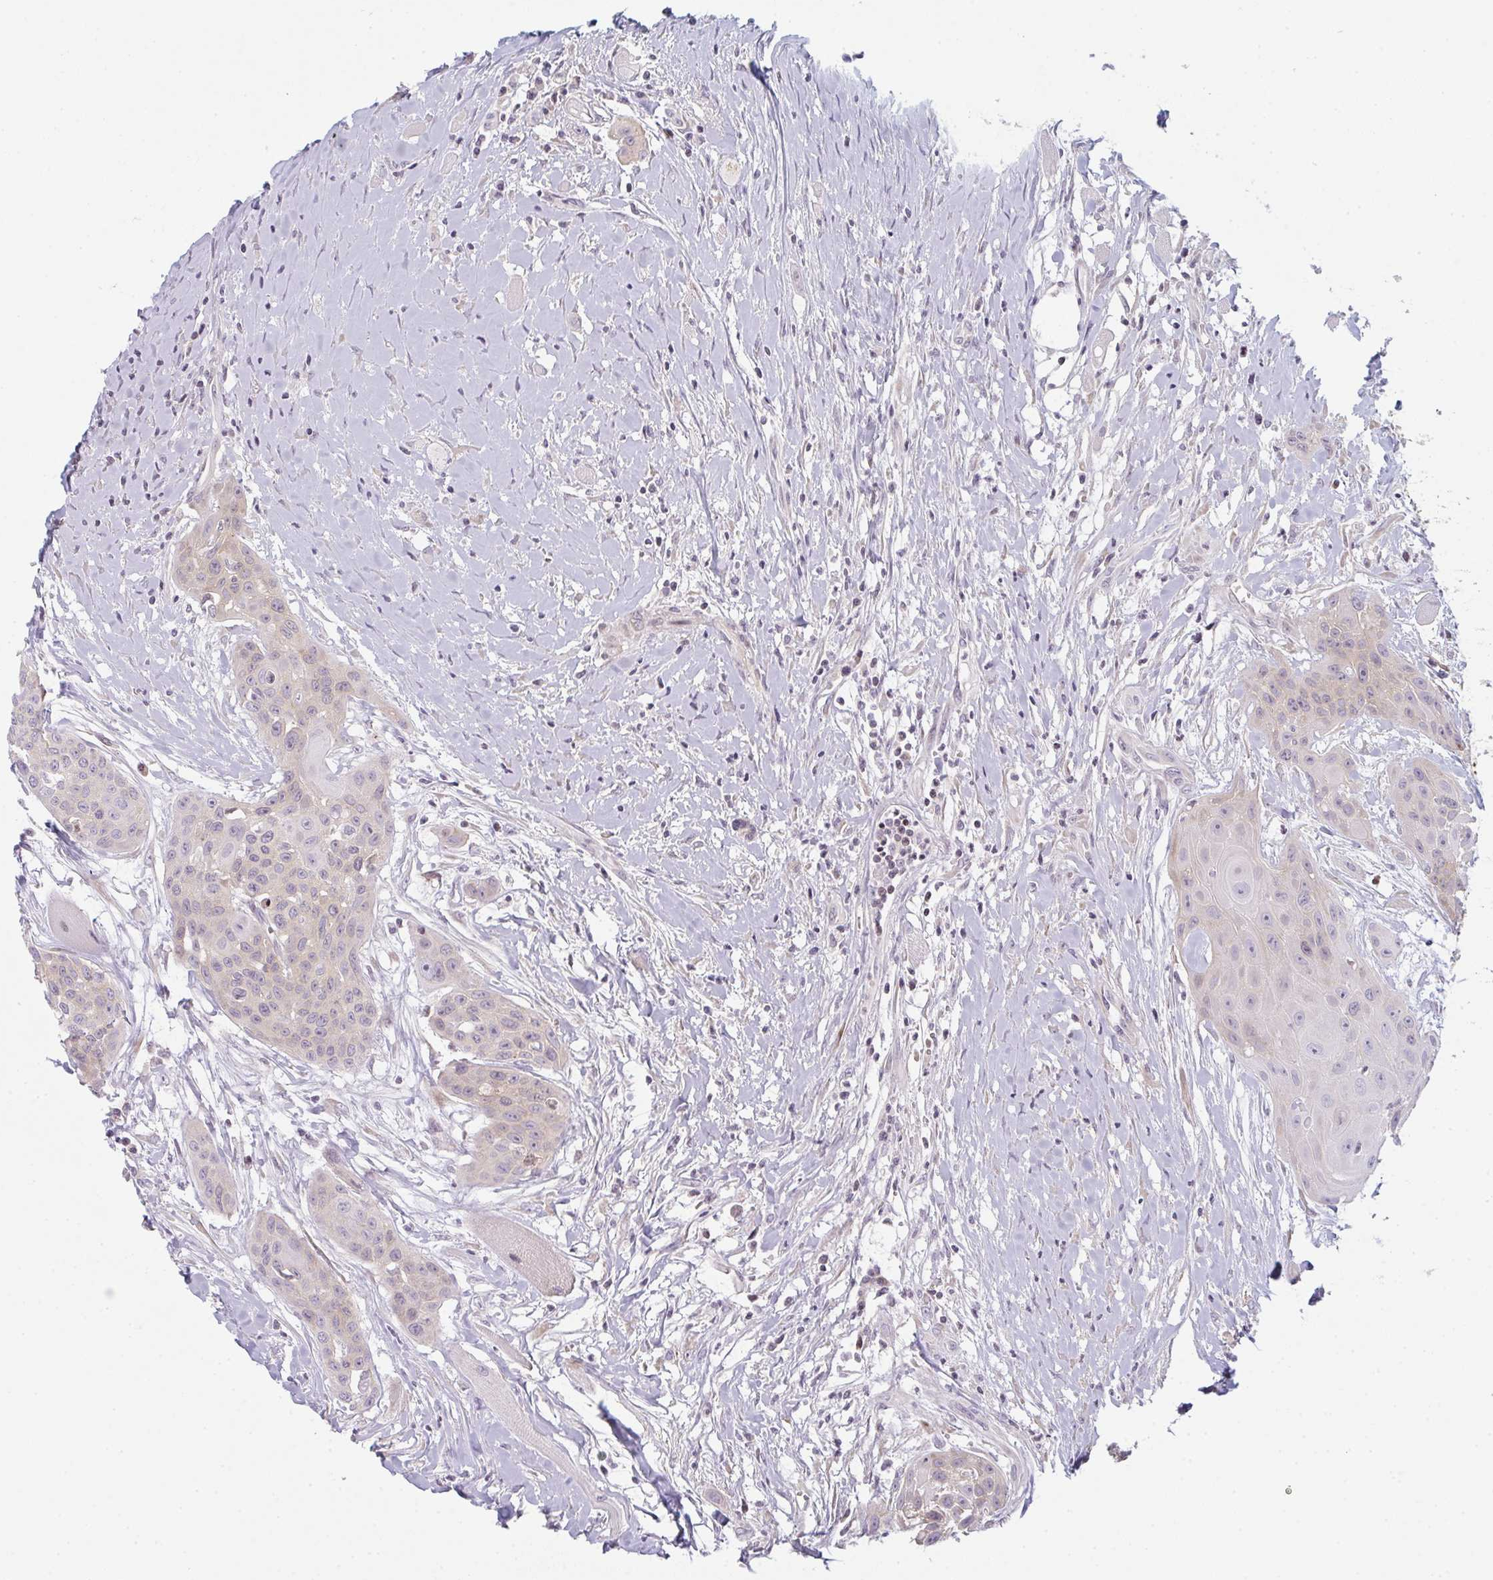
{"staining": {"intensity": "weak", "quantity": "<25%", "location": "cytoplasmic/membranous,nuclear"}, "tissue": "head and neck cancer", "cell_type": "Tumor cells", "image_type": "cancer", "snomed": [{"axis": "morphology", "description": "Squamous cell carcinoma, NOS"}, {"axis": "topography", "description": "Head-Neck"}], "caption": "Immunohistochemistry image of neoplastic tissue: human head and neck cancer (squamous cell carcinoma) stained with DAB (3,3'-diaminobenzidine) shows no significant protein positivity in tumor cells. (DAB immunohistochemistry (IHC), high magnification).", "gene": "TMEM237", "patient": {"sex": "female", "age": 73}}